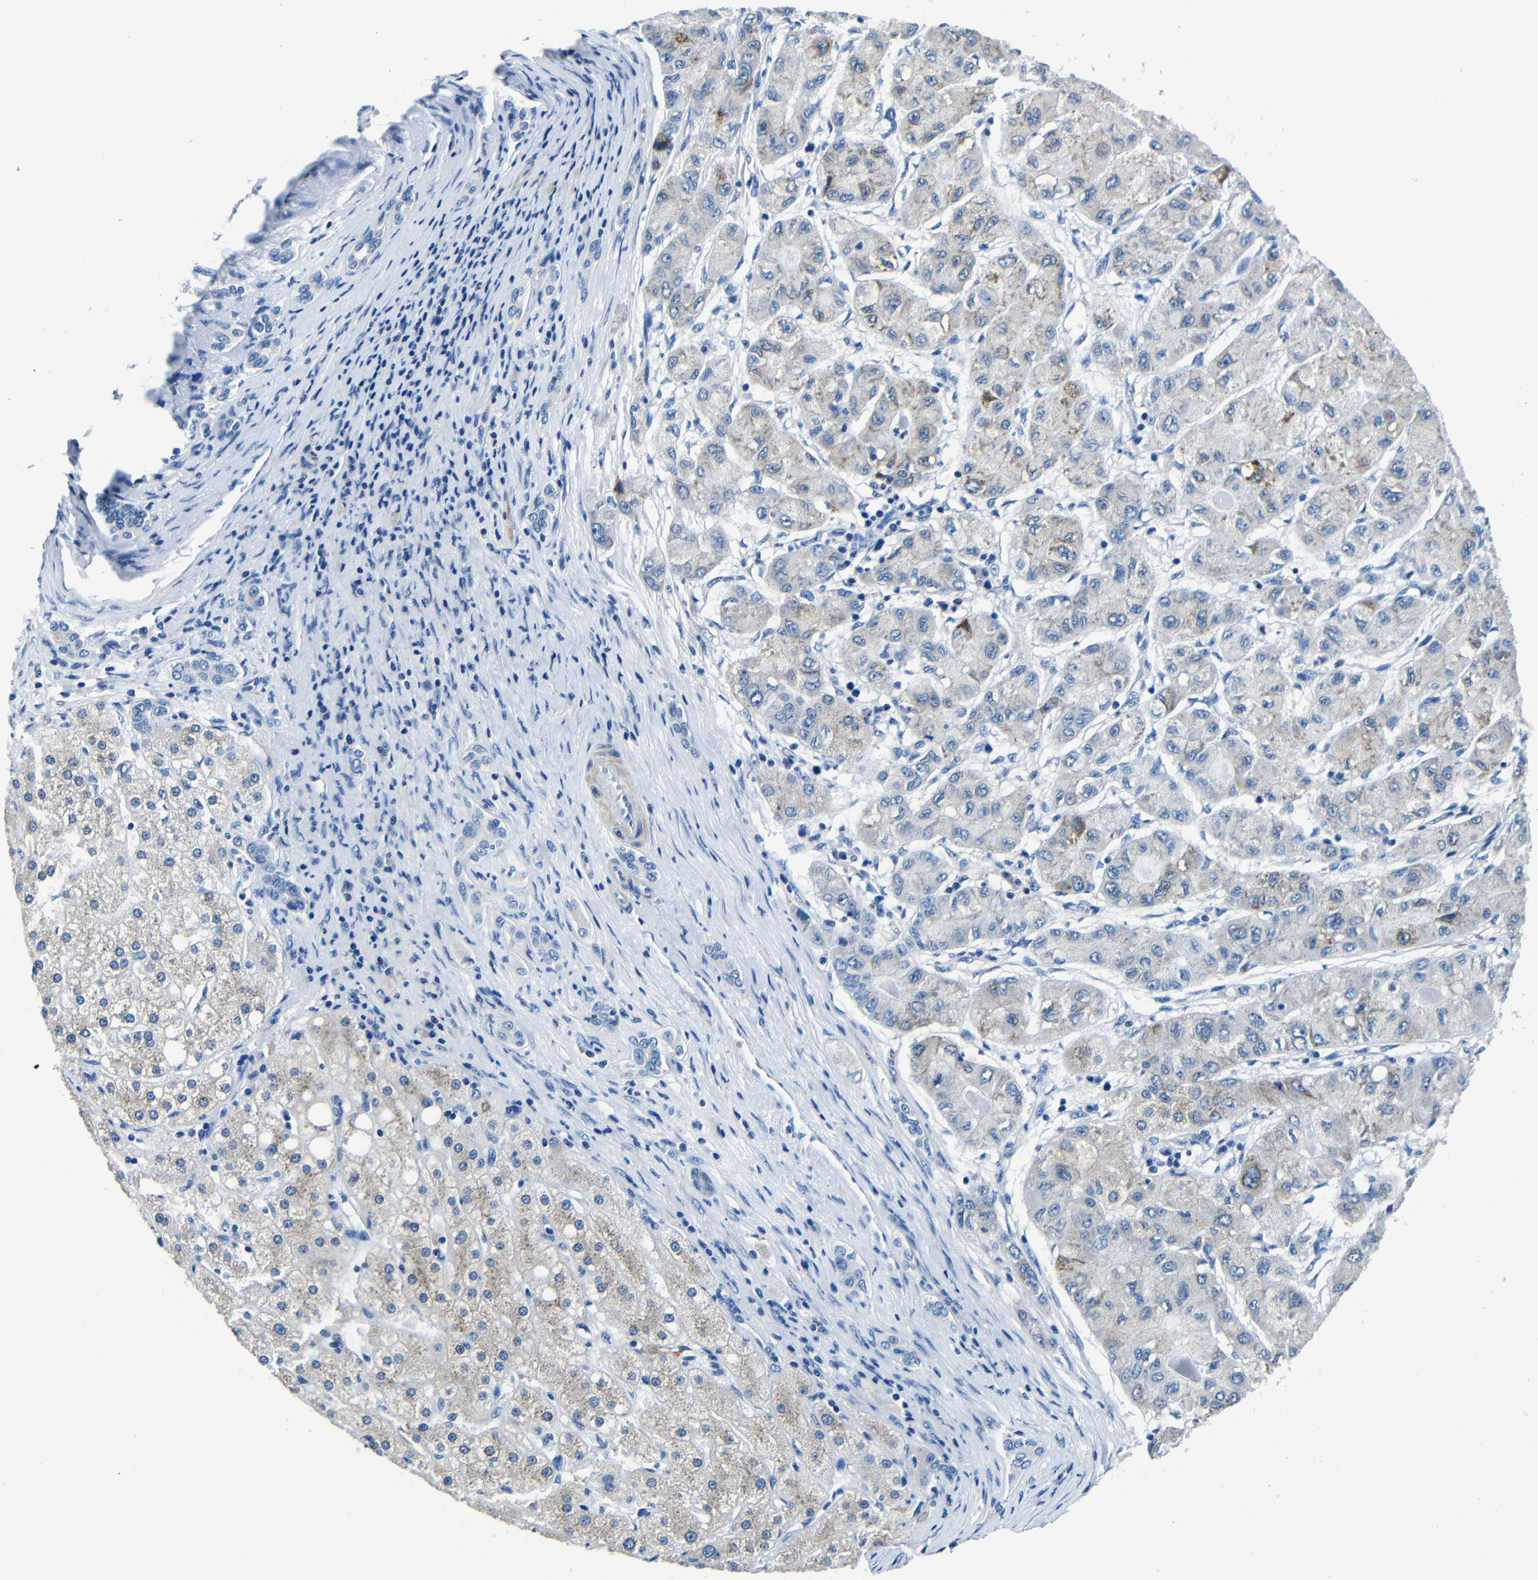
{"staining": {"intensity": "weak", "quantity": "25%-75%", "location": "cytoplasmic/membranous"}, "tissue": "liver cancer", "cell_type": "Tumor cells", "image_type": "cancer", "snomed": [{"axis": "morphology", "description": "Carcinoma, Hepatocellular, NOS"}, {"axis": "topography", "description": "Liver"}], "caption": "Human liver cancer (hepatocellular carcinoma) stained for a protein (brown) demonstrates weak cytoplasmic/membranous positive positivity in approximately 25%-75% of tumor cells.", "gene": "TNFAIP1", "patient": {"sex": "male", "age": 80}}